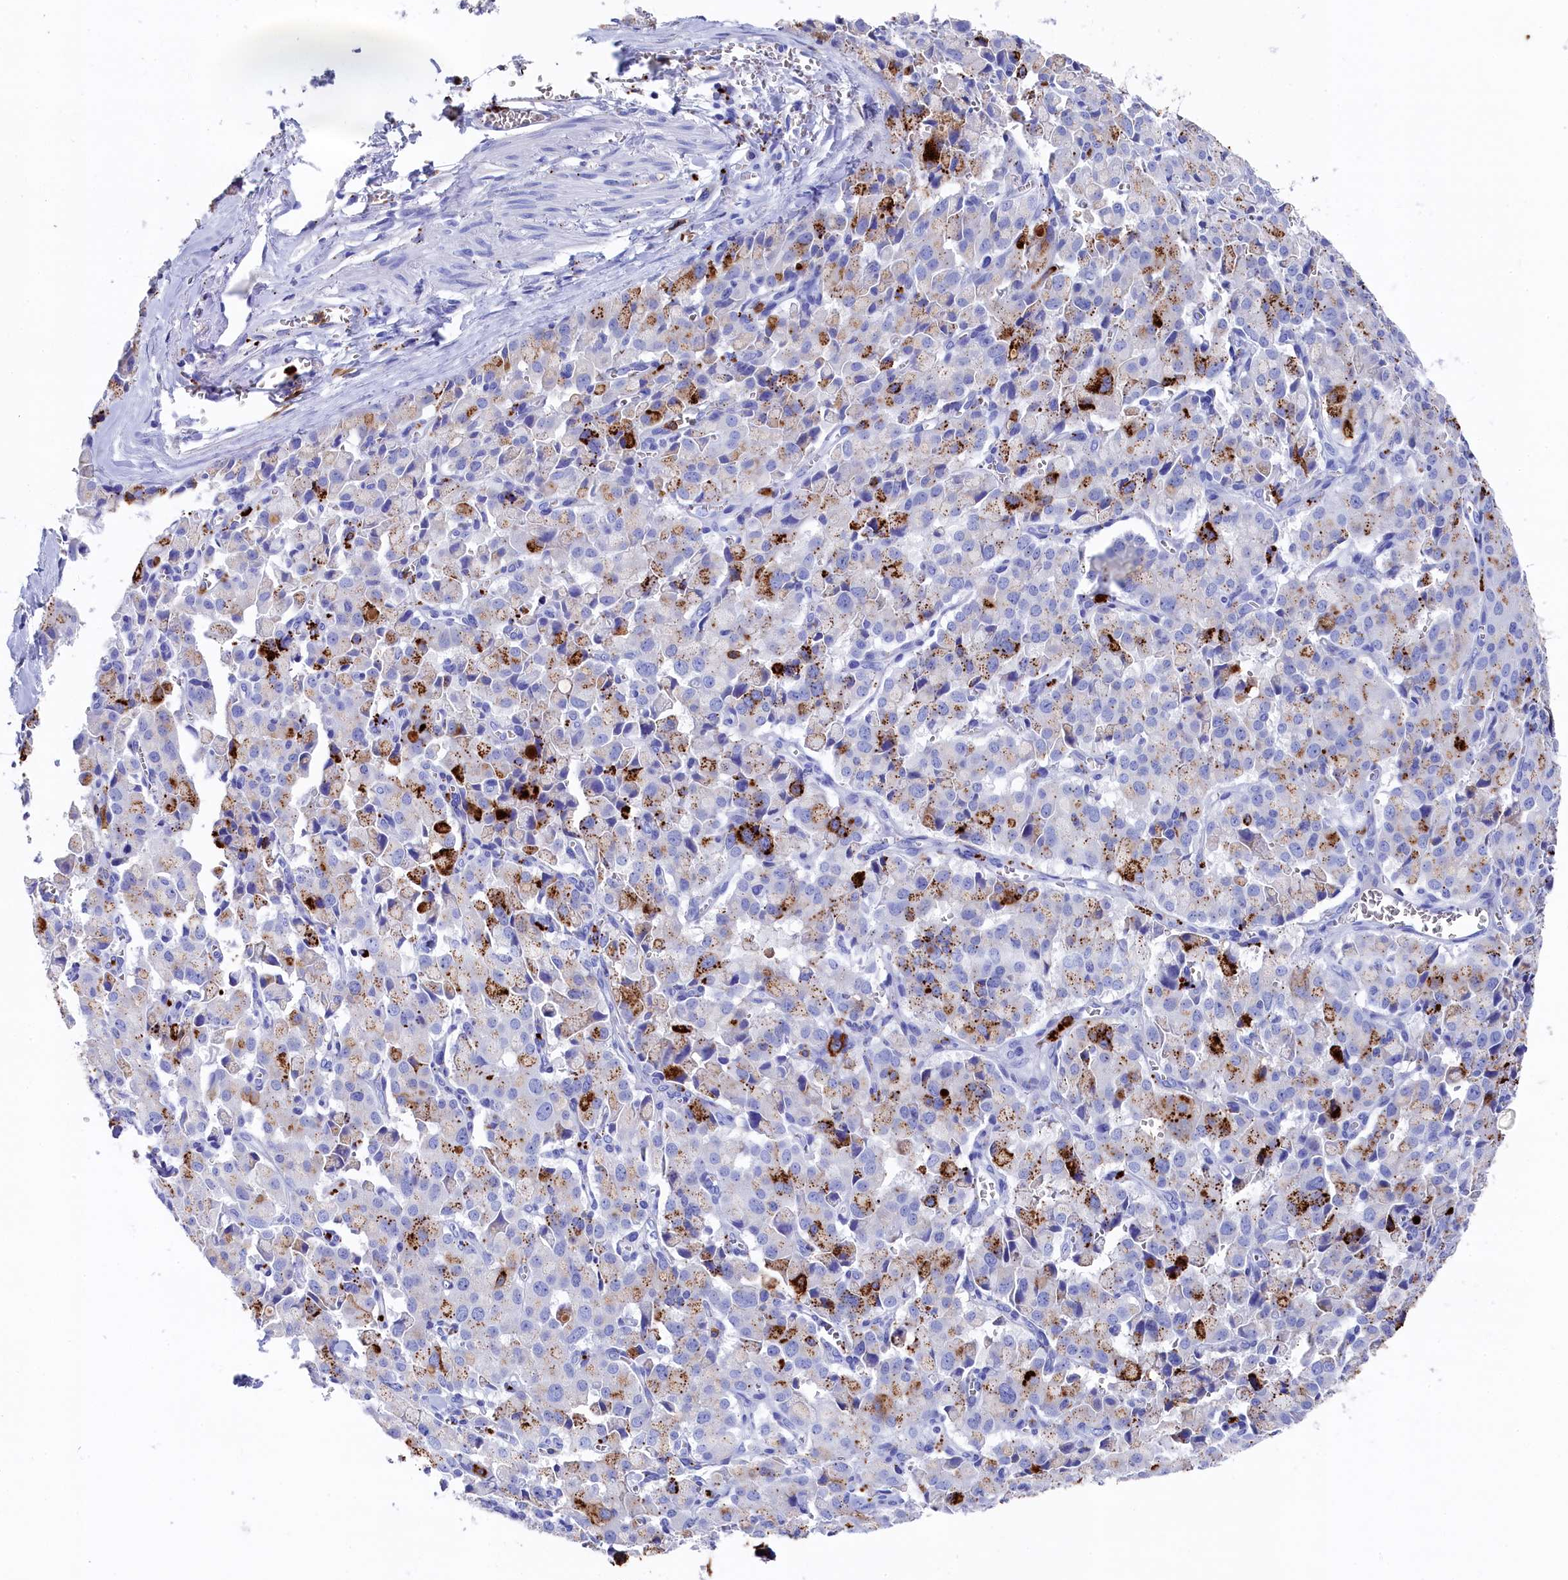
{"staining": {"intensity": "strong", "quantity": "25%-75%", "location": "cytoplasmic/membranous"}, "tissue": "pancreatic cancer", "cell_type": "Tumor cells", "image_type": "cancer", "snomed": [{"axis": "morphology", "description": "Adenocarcinoma, NOS"}, {"axis": "topography", "description": "Pancreas"}], "caption": "High-power microscopy captured an immunohistochemistry histopathology image of pancreatic adenocarcinoma, revealing strong cytoplasmic/membranous expression in about 25%-75% of tumor cells.", "gene": "PLAC8", "patient": {"sex": "male", "age": 65}}